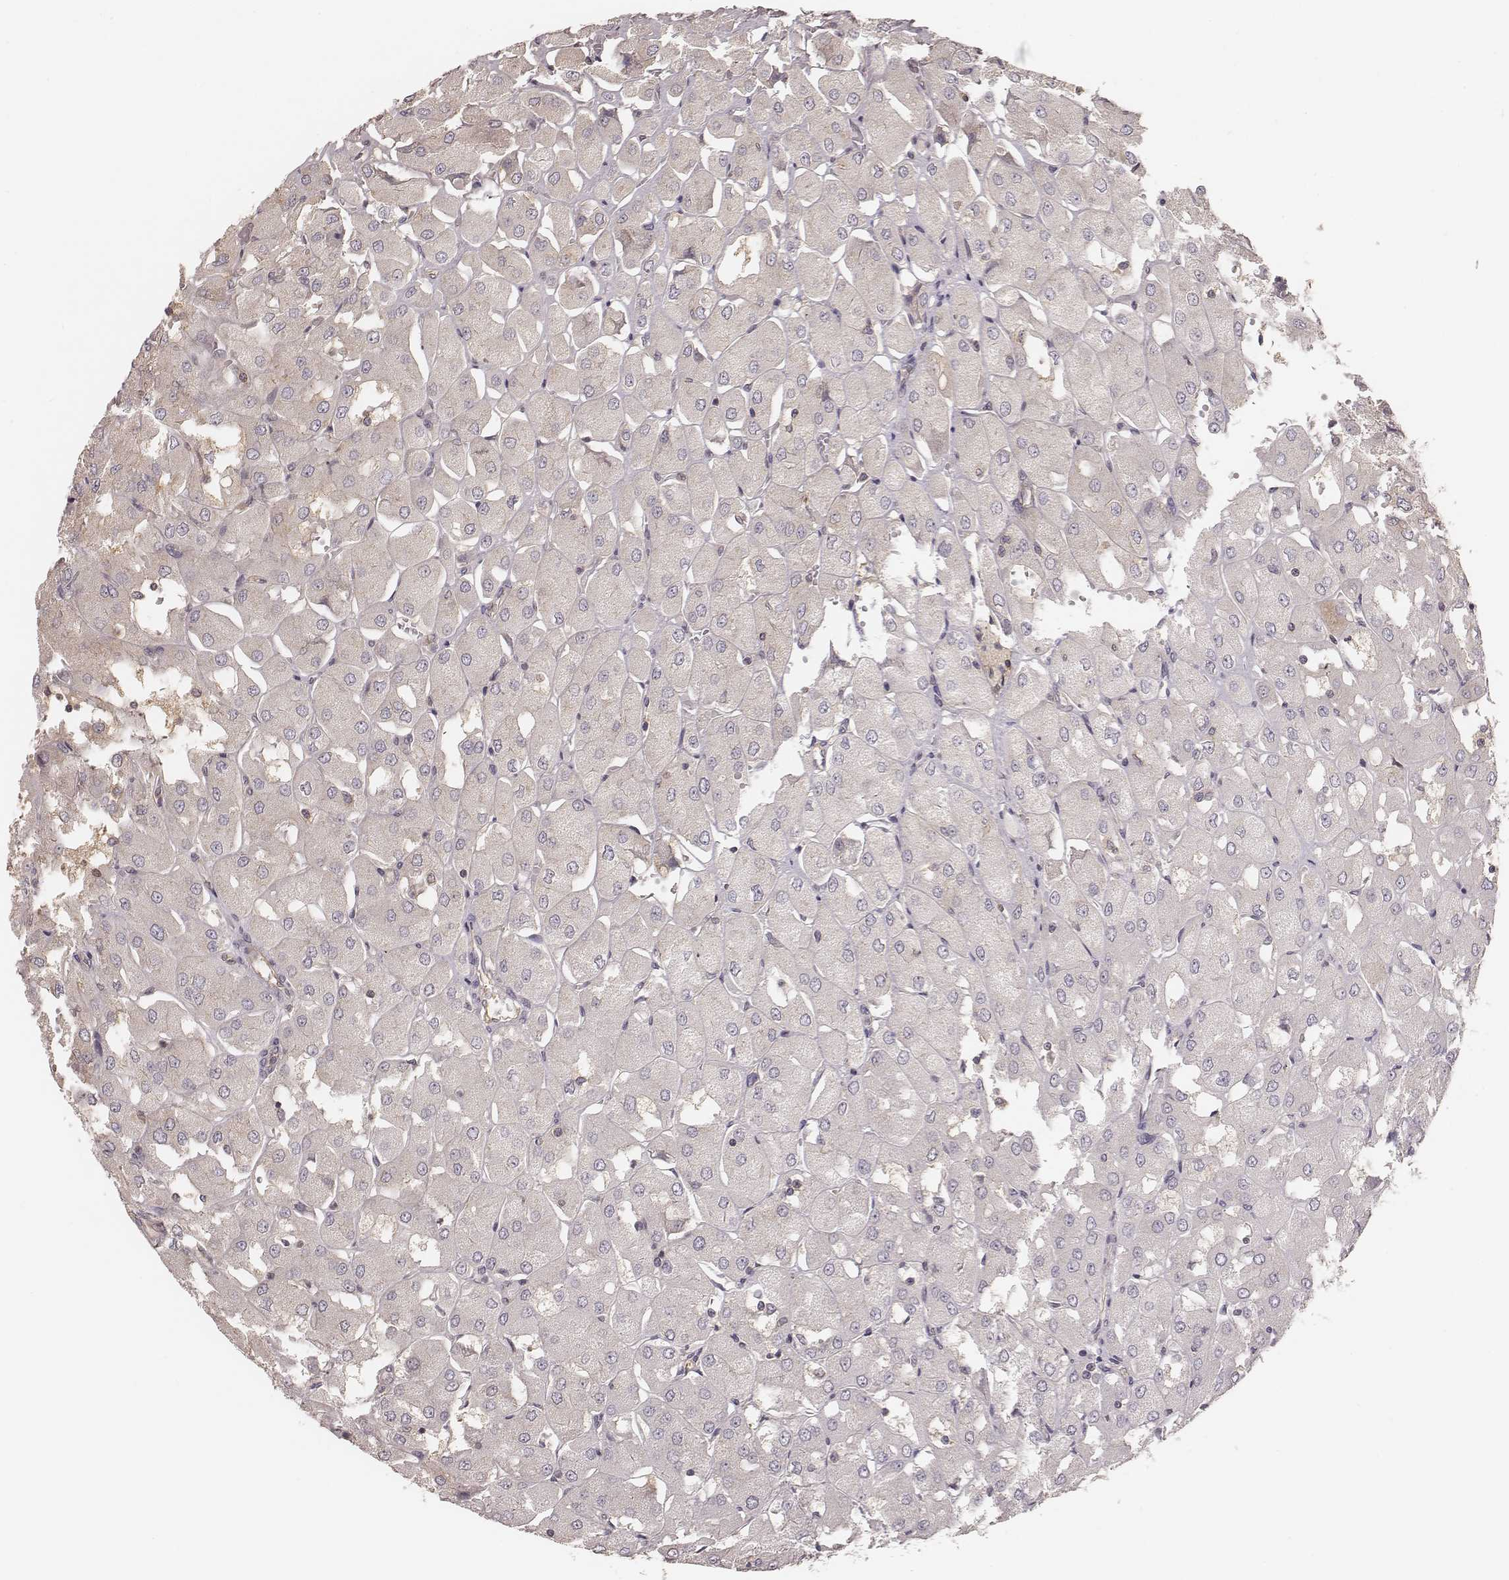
{"staining": {"intensity": "negative", "quantity": "none", "location": "none"}, "tissue": "renal cancer", "cell_type": "Tumor cells", "image_type": "cancer", "snomed": [{"axis": "morphology", "description": "Adenocarcinoma, NOS"}, {"axis": "topography", "description": "Kidney"}], "caption": "Renal cancer (adenocarcinoma) was stained to show a protein in brown. There is no significant staining in tumor cells. (Brightfield microscopy of DAB (3,3'-diaminobenzidine) IHC at high magnification).", "gene": "CARS1", "patient": {"sex": "male", "age": 72}}